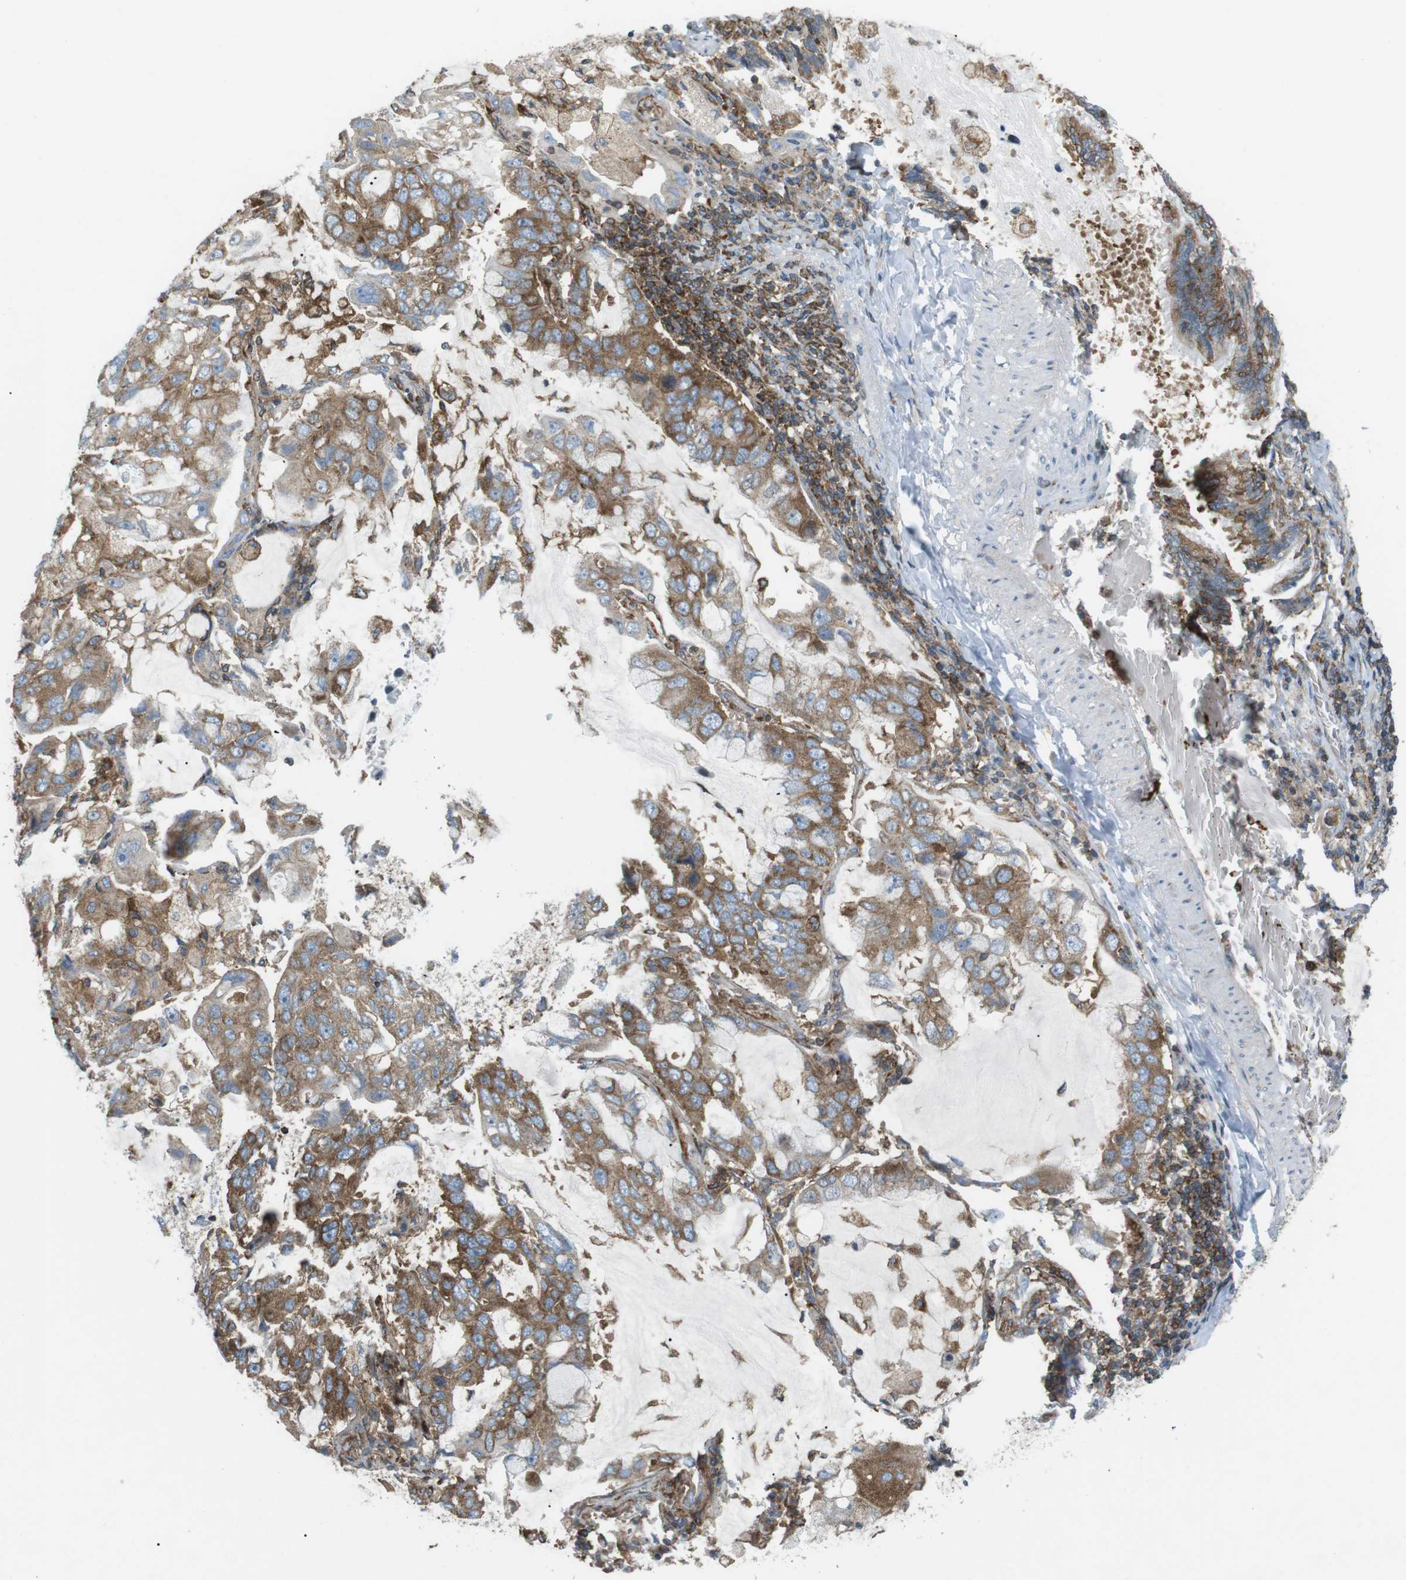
{"staining": {"intensity": "moderate", "quantity": ">75%", "location": "cytoplasmic/membranous"}, "tissue": "lung cancer", "cell_type": "Tumor cells", "image_type": "cancer", "snomed": [{"axis": "morphology", "description": "Adenocarcinoma, NOS"}, {"axis": "topography", "description": "Lung"}], "caption": "Immunohistochemistry (IHC) micrograph of human lung cancer stained for a protein (brown), which exhibits medium levels of moderate cytoplasmic/membranous staining in approximately >75% of tumor cells.", "gene": "FLII", "patient": {"sex": "male", "age": 64}}